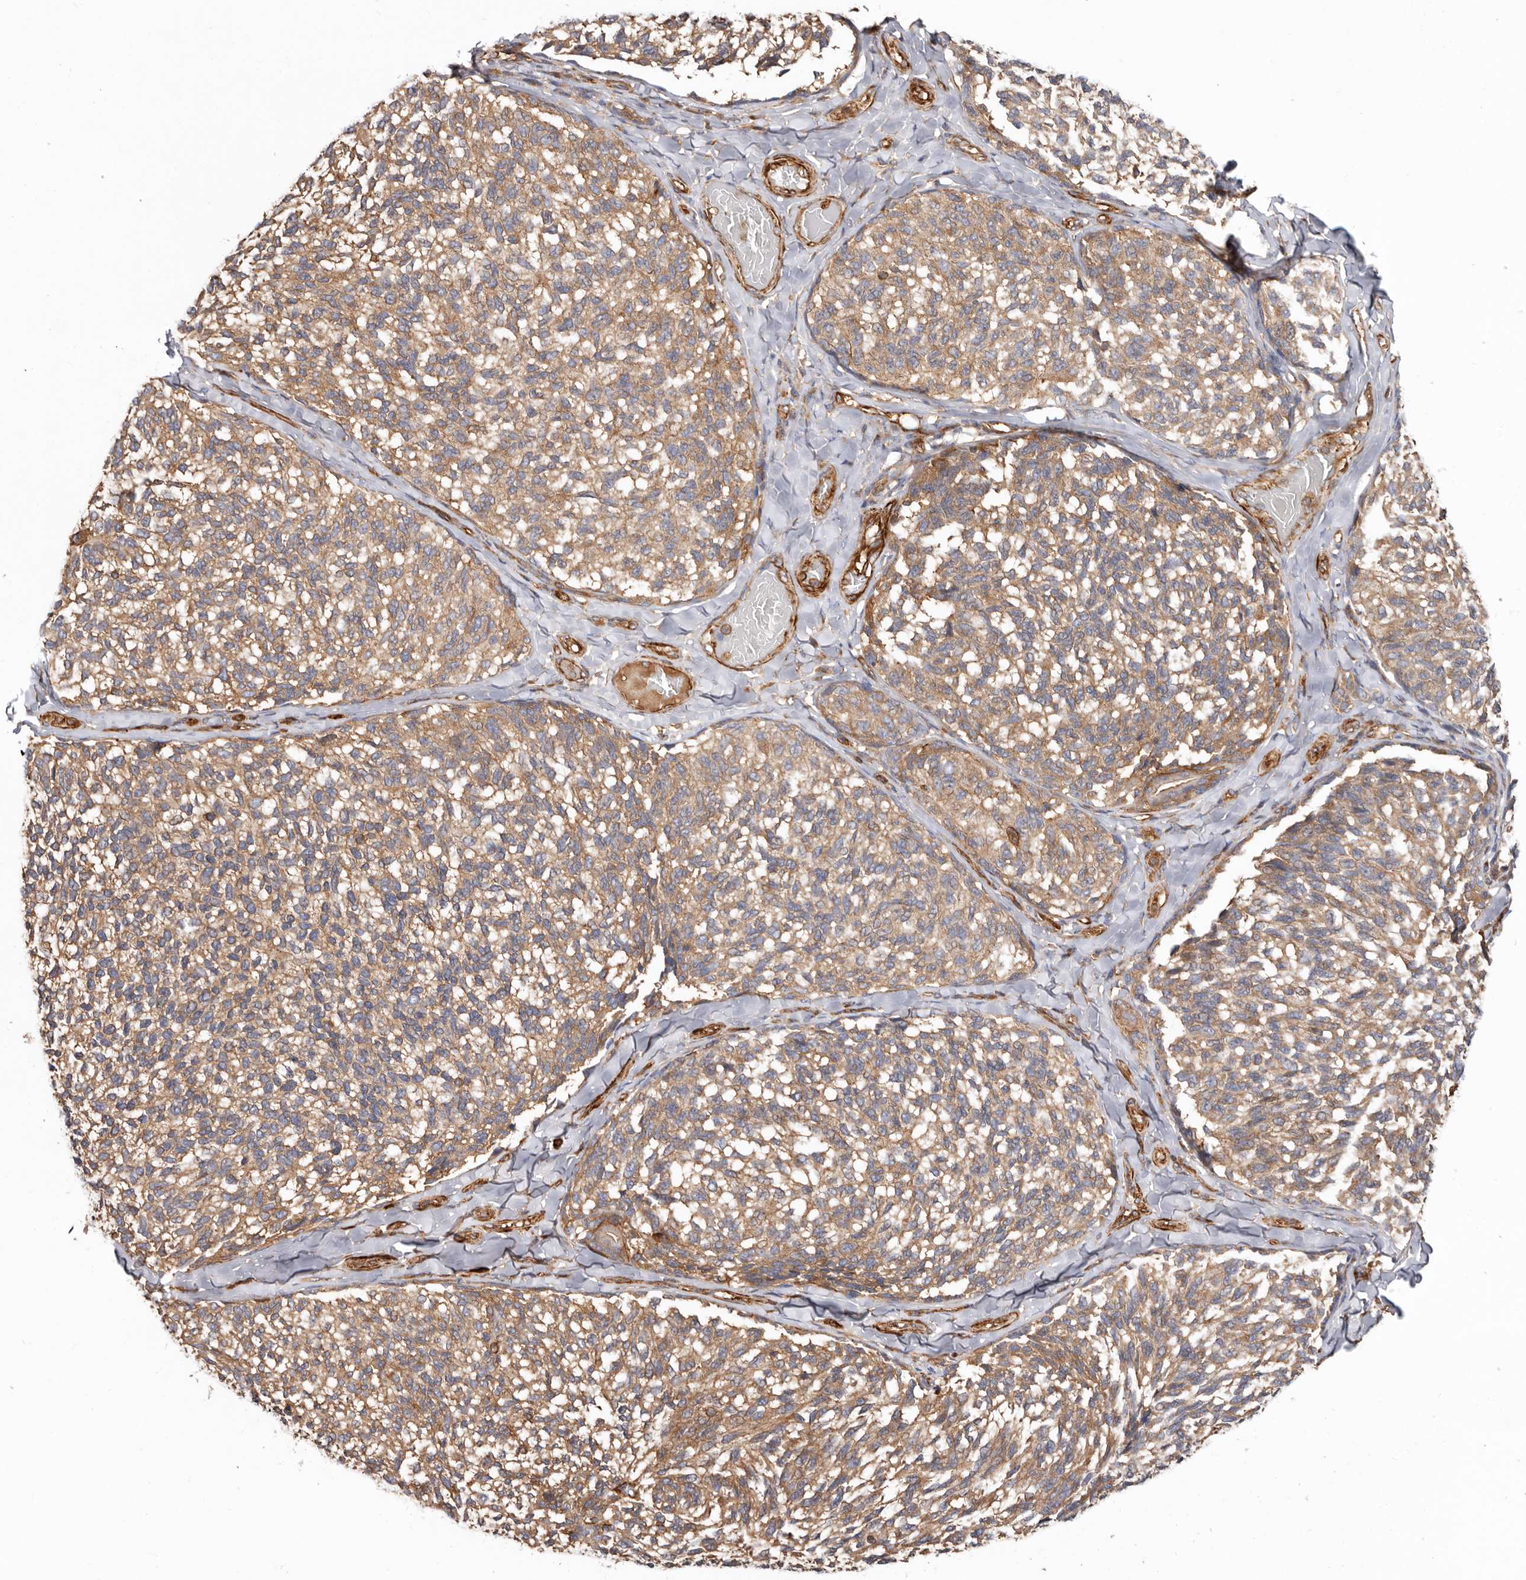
{"staining": {"intensity": "moderate", "quantity": ">75%", "location": "cytoplasmic/membranous"}, "tissue": "melanoma", "cell_type": "Tumor cells", "image_type": "cancer", "snomed": [{"axis": "morphology", "description": "Malignant melanoma, NOS"}, {"axis": "topography", "description": "Skin"}], "caption": "Immunohistochemistry (IHC) photomicrograph of melanoma stained for a protein (brown), which reveals medium levels of moderate cytoplasmic/membranous staining in about >75% of tumor cells.", "gene": "TMC7", "patient": {"sex": "female", "age": 73}}